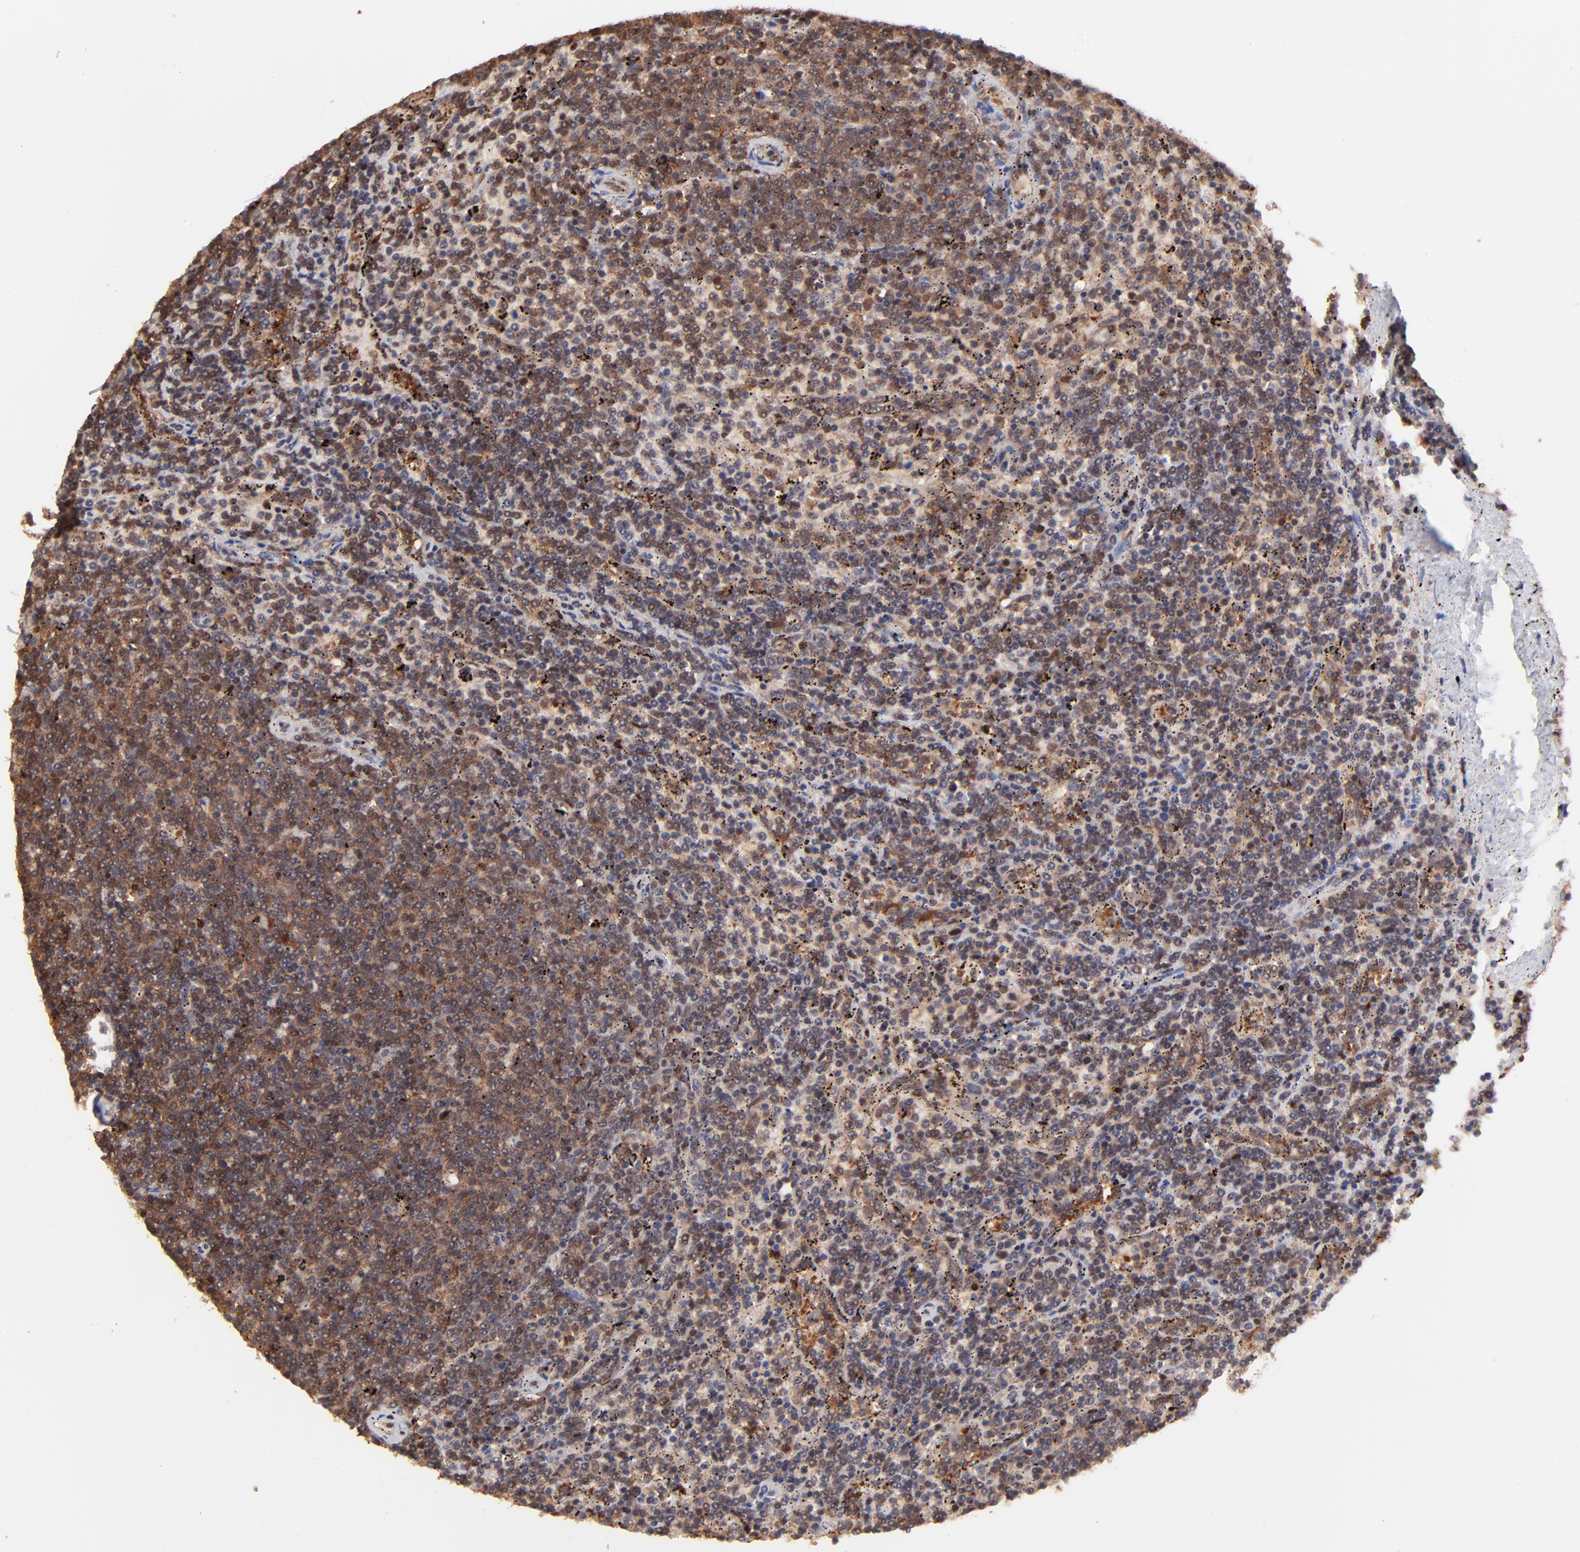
{"staining": {"intensity": "moderate", "quantity": ">75%", "location": "cytoplasmic/membranous,nuclear"}, "tissue": "lymphoma", "cell_type": "Tumor cells", "image_type": "cancer", "snomed": [{"axis": "morphology", "description": "Malignant lymphoma, non-Hodgkin's type, Low grade"}, {"axis": "topography", "description": "Spleen"}], "caption": "Tumor cells display medium levels of moderate cytoplasmic/membranous and nuclear positivity in approximately >75% of cells in human lymphoma.", "gene": "PSMA6", "patient": {"sex": "female", "age": 50}}